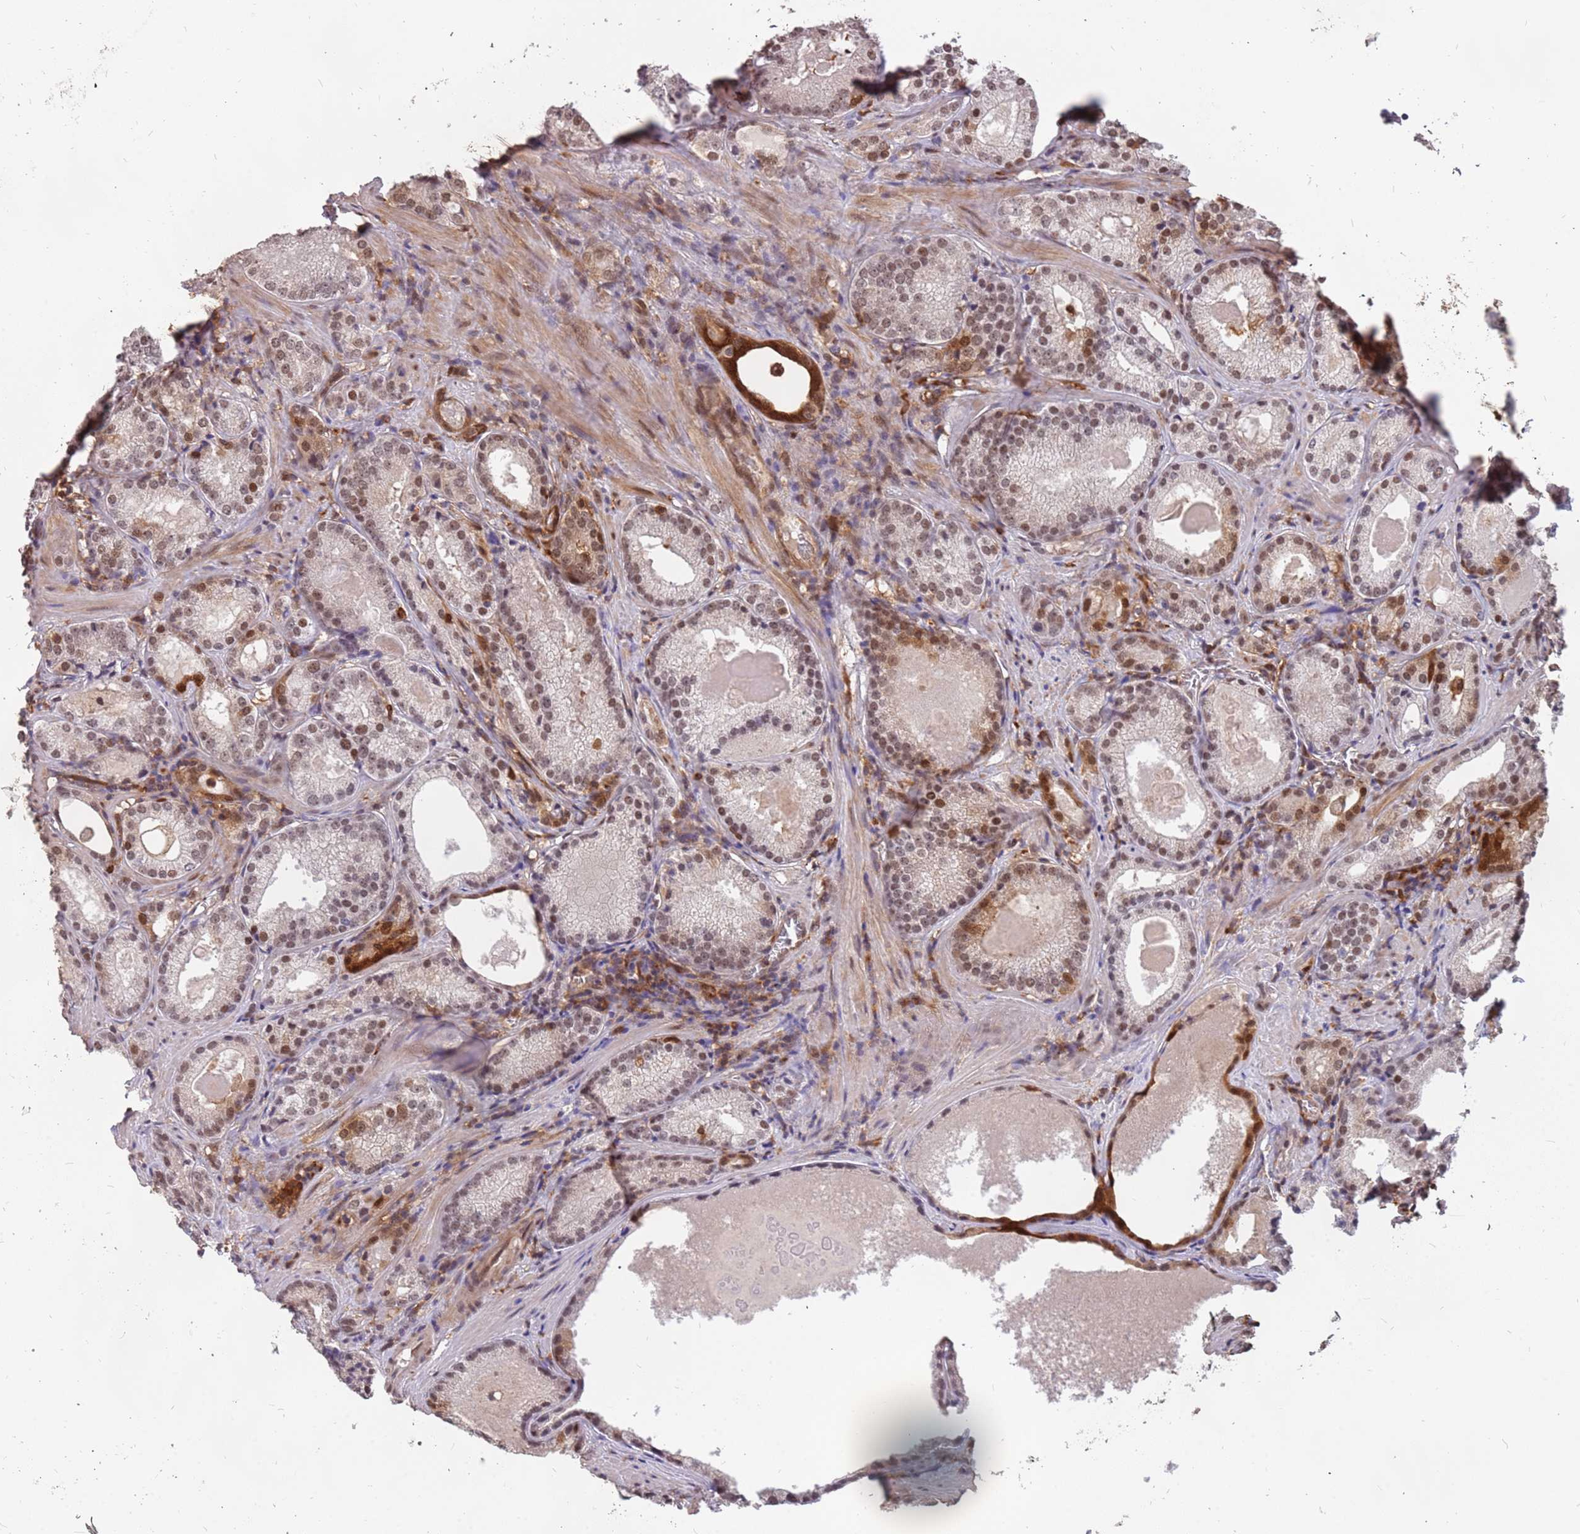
{"staining": {"intensity": "weak", "quantity": "25%-75%", "location": "nuclear"}, "tissue": "prostate cancer", "cell_type": "Tumor cells", "image_type": "cancer", "snomed": [{"axis": "morphology", "description": "Adenocarcinoma, Low grade"}, {"axis": "topography", "description": "Prostate"}], "caption": "A high-resolution photomicrograph shows IHC staining of prostate adenocarcinoma (low-grade), which displays weak nuclear positivity in approximately 25%-75% of tumor cells. Using DAB (3,3'-diaminobenzidine) (brown) and hematoxylin (blue) stains, captured at high magnification using brightfield microscopy.", "gene": "GBP2", "patient": {"sex": "male", "age": 57}}